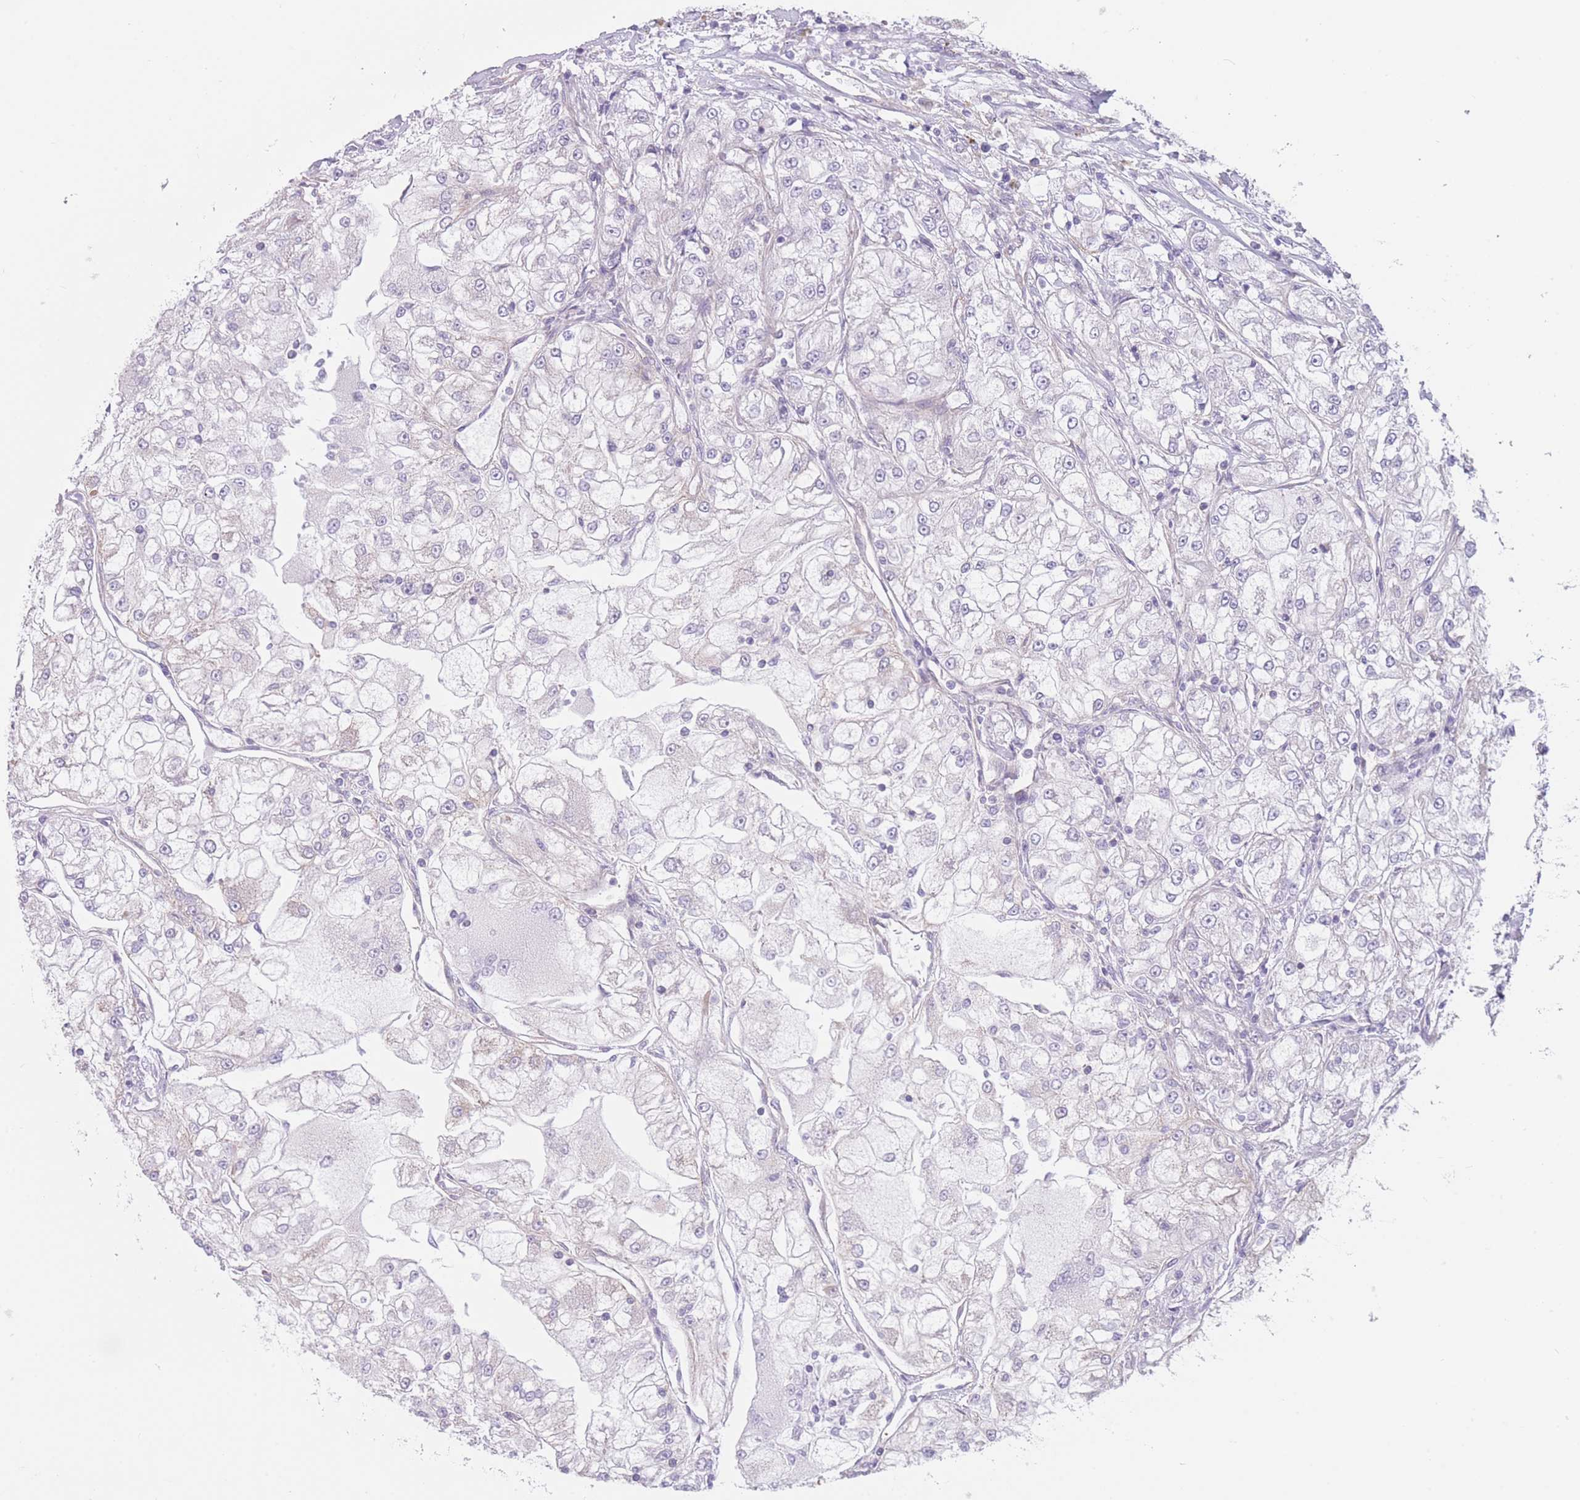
{"staining": {"intensity": "negative", "quantity": "none", "location": "none"}, "tissue": "renal cancer", "cell_type": "Tumor cells", "image_type": "cancer", "snomed": [{"axis": "morphology", "description": "Adenocarcinoma, NOS"}, {"axis": "topography", "description": "Kidney"}], "caption": "Adenocarcinoma (renal) was stained to show a protein in brown. There is no significant staining in tumor cells.", "gene": "SERPINB3", "patient": {"sex": "female", "age": 72}}